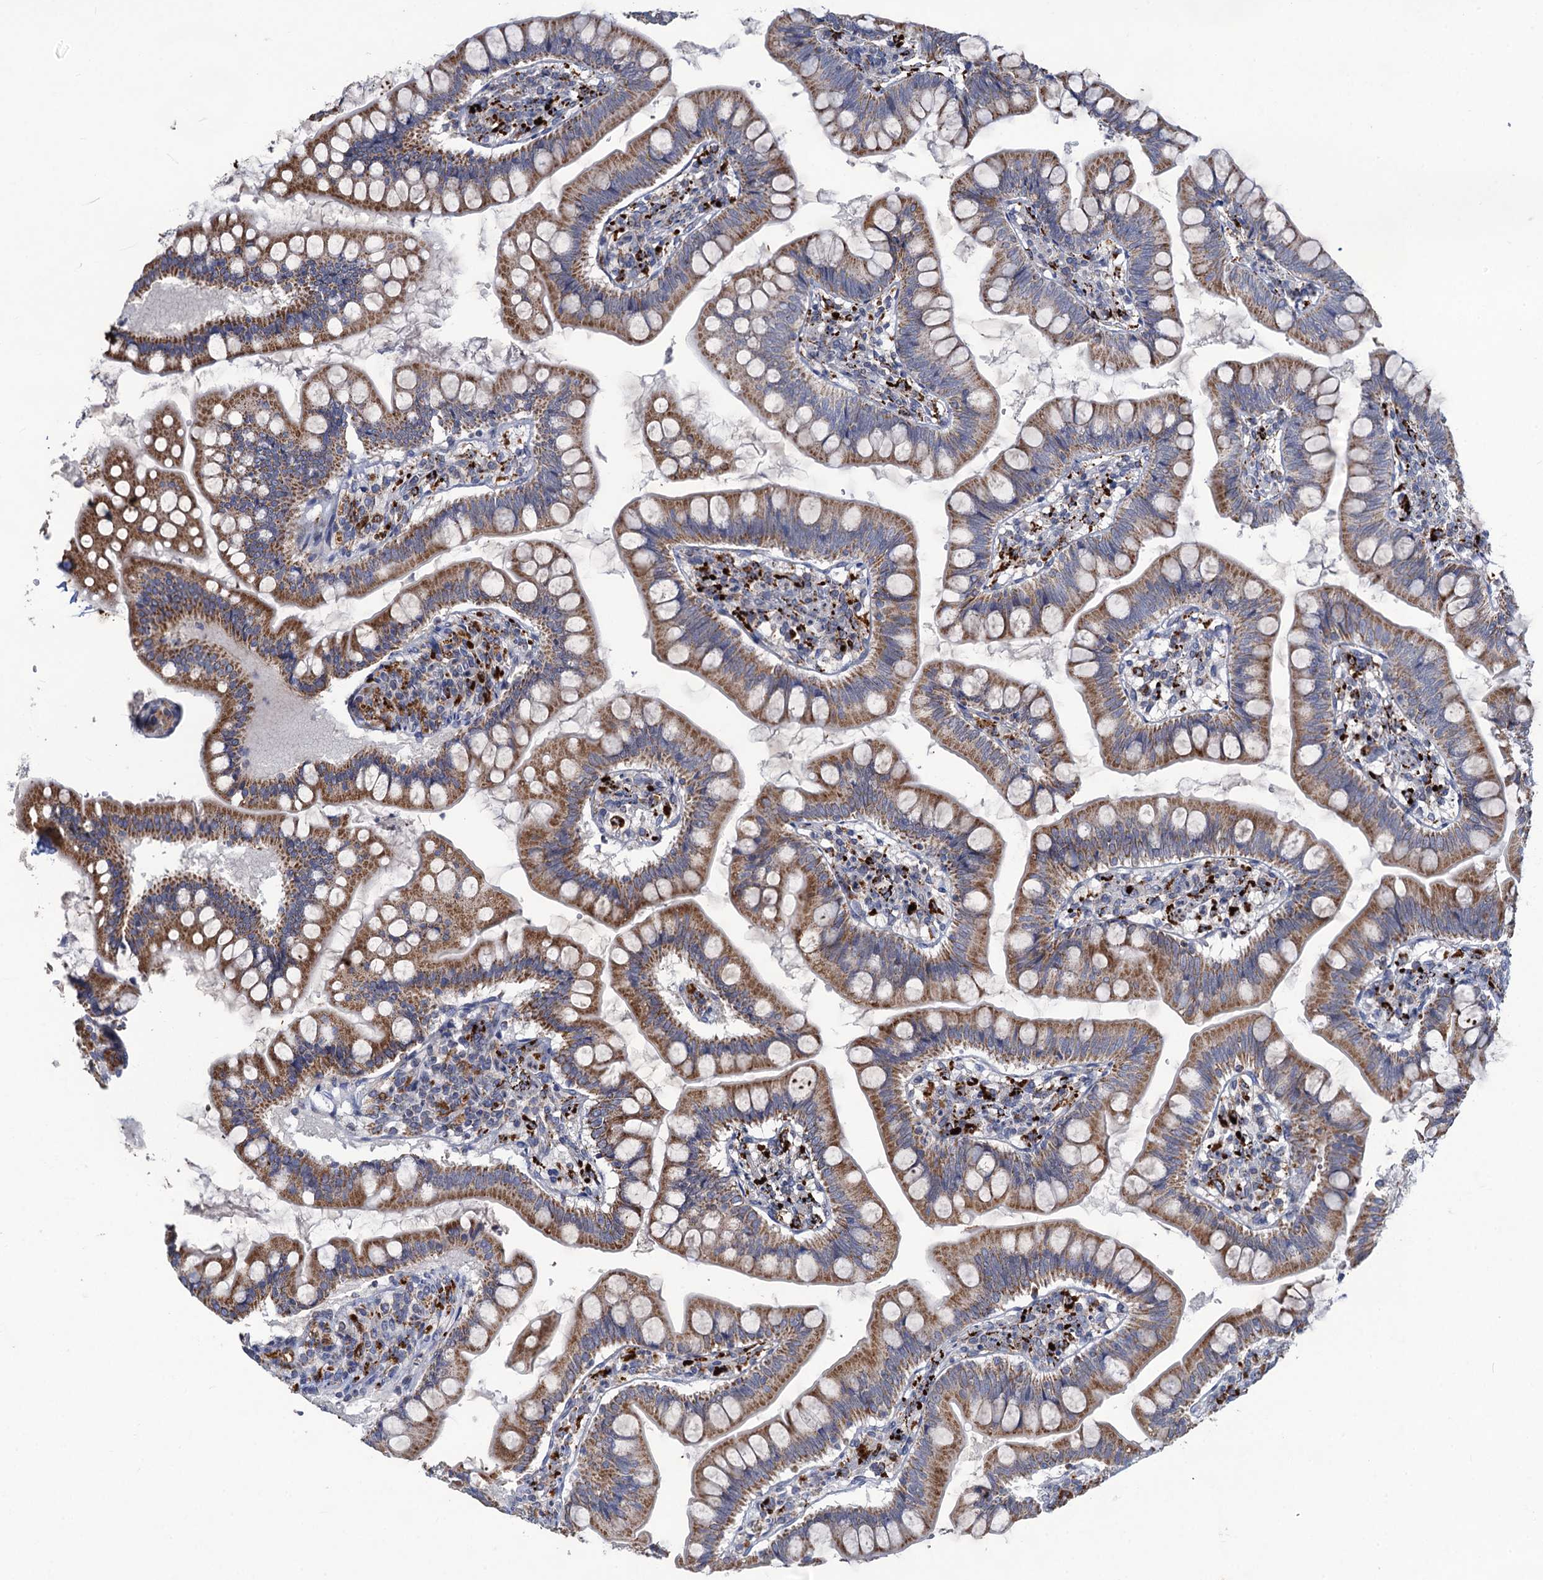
{"staining": {"intensity": "moderate", "quantity": ">75%", "location": "cytoplasmic/membranous"}, "tissue": "small intestine", "cell_type": "Glandular cells", "image_type": "normal", "snomed": [{"axis": "morphology", "description": "Normal tissue, NOS"}, {"axis": "topography", "description": "Small intestine"}], "caption": "Small intestine stained with DAB (3,3'-diaminobenzidine) immunohistochemistry demonstrates medium levels of moderate cytoplasmic/membranous positivity in about >75% of glandular cells. Immunohistochemistry (ihc) stains the protein in brown and the nuclei are stained blue.", "gene": "ANKS3", "patient": {"sex": "male", "age": 7}}